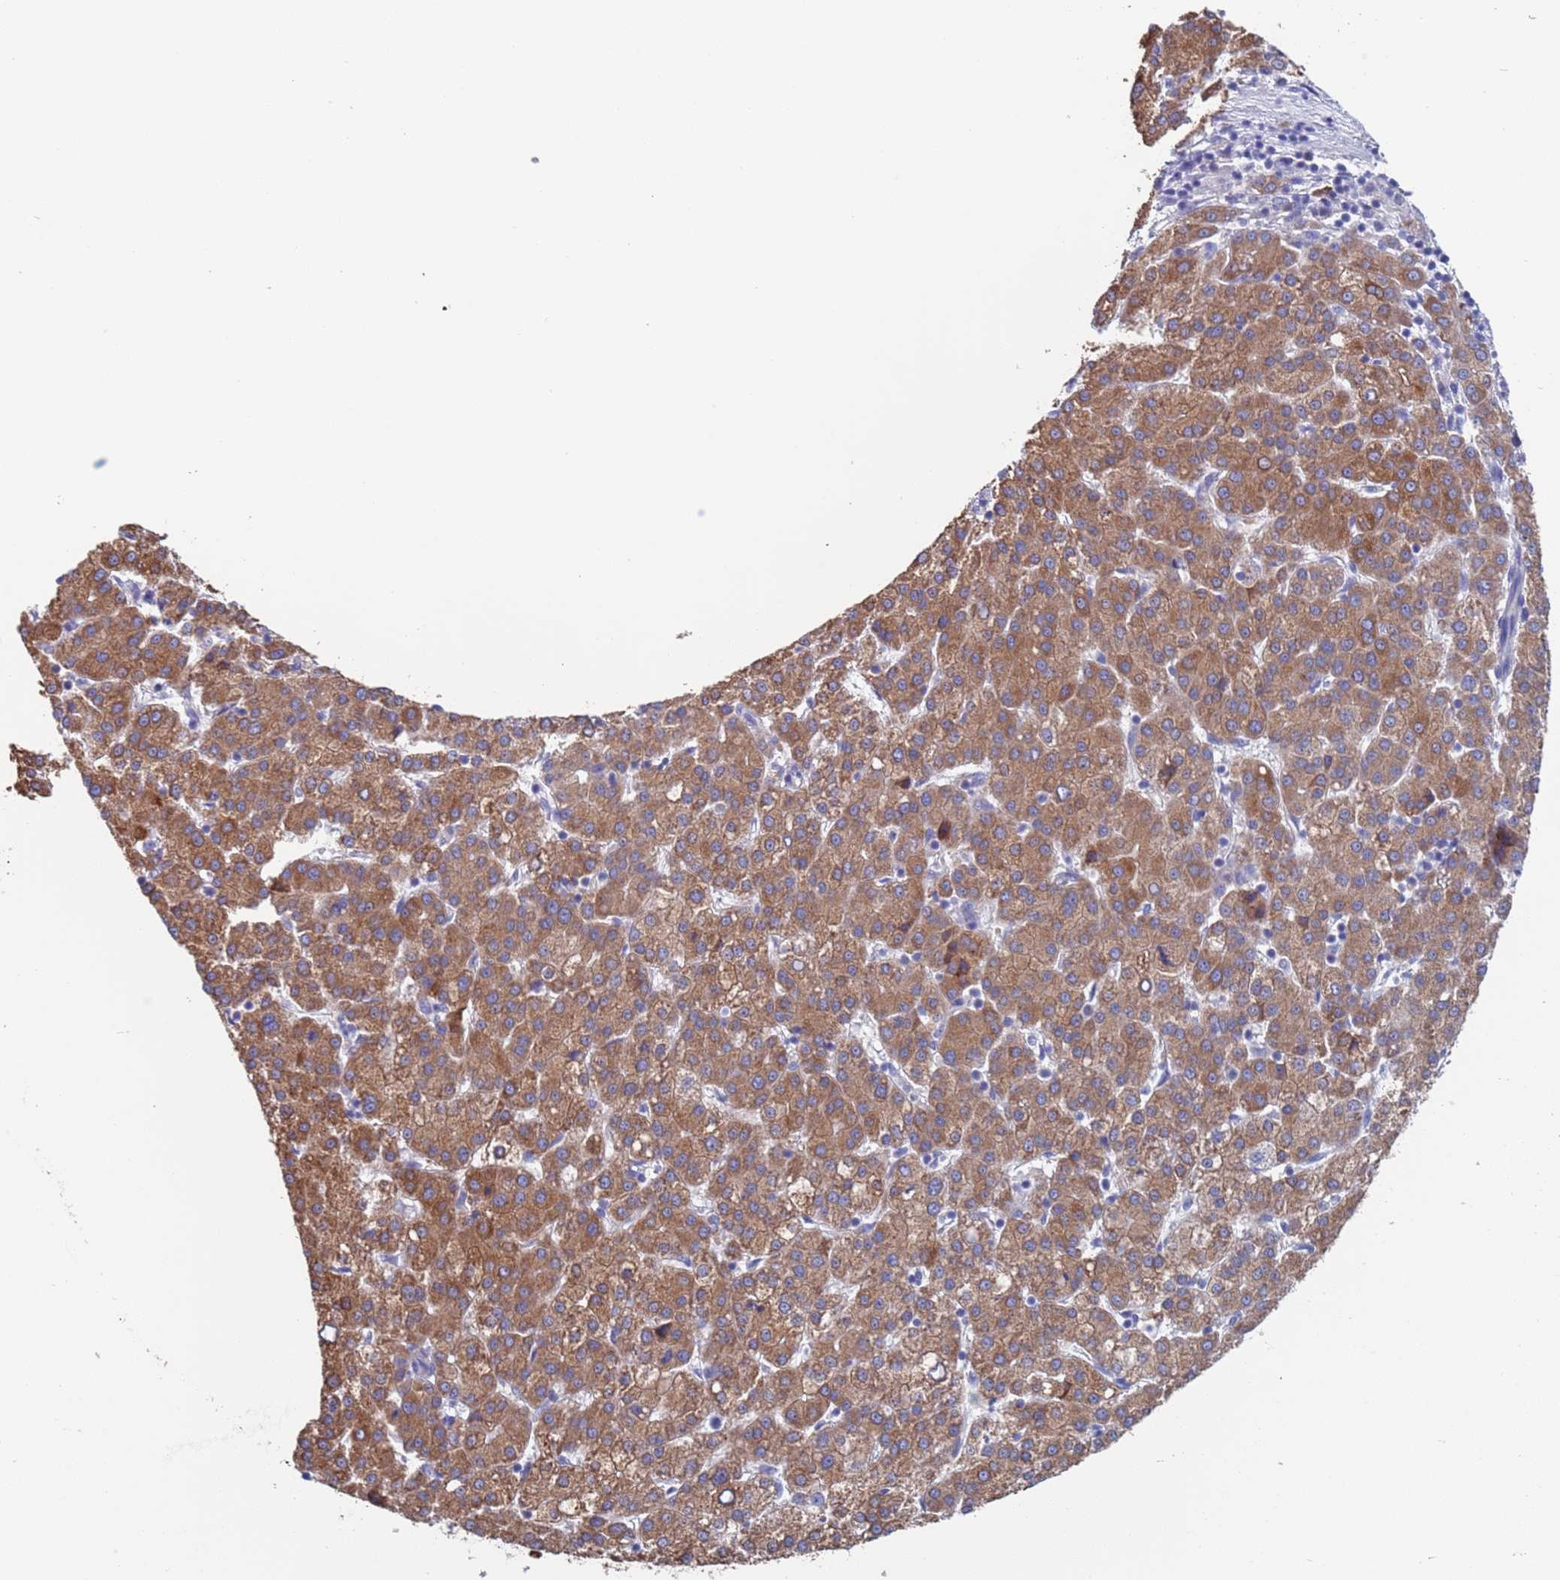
{"staining": {"intensity": "moderate", "quantity": ">75%", "location": "cytoplasmic/membranous"}, "tissue": "liver cancer", "cell_type": "Tumor cells", "image_type": "cancer", "snomed": [{"axis": "morphology", "description": "Carcinoma, Hepatocellular, NOS"}, {"axis": "topography", "description": "Liver"}], "caption": "IHC (DAB) staining of human liver cancer (hepatocellular carcinoma) reveals moderate cytoplasmic/membranous protein expression in about >75% of tumor cells.", "gene": "PET117", "patient": {"sex": "female", "age": 58}}